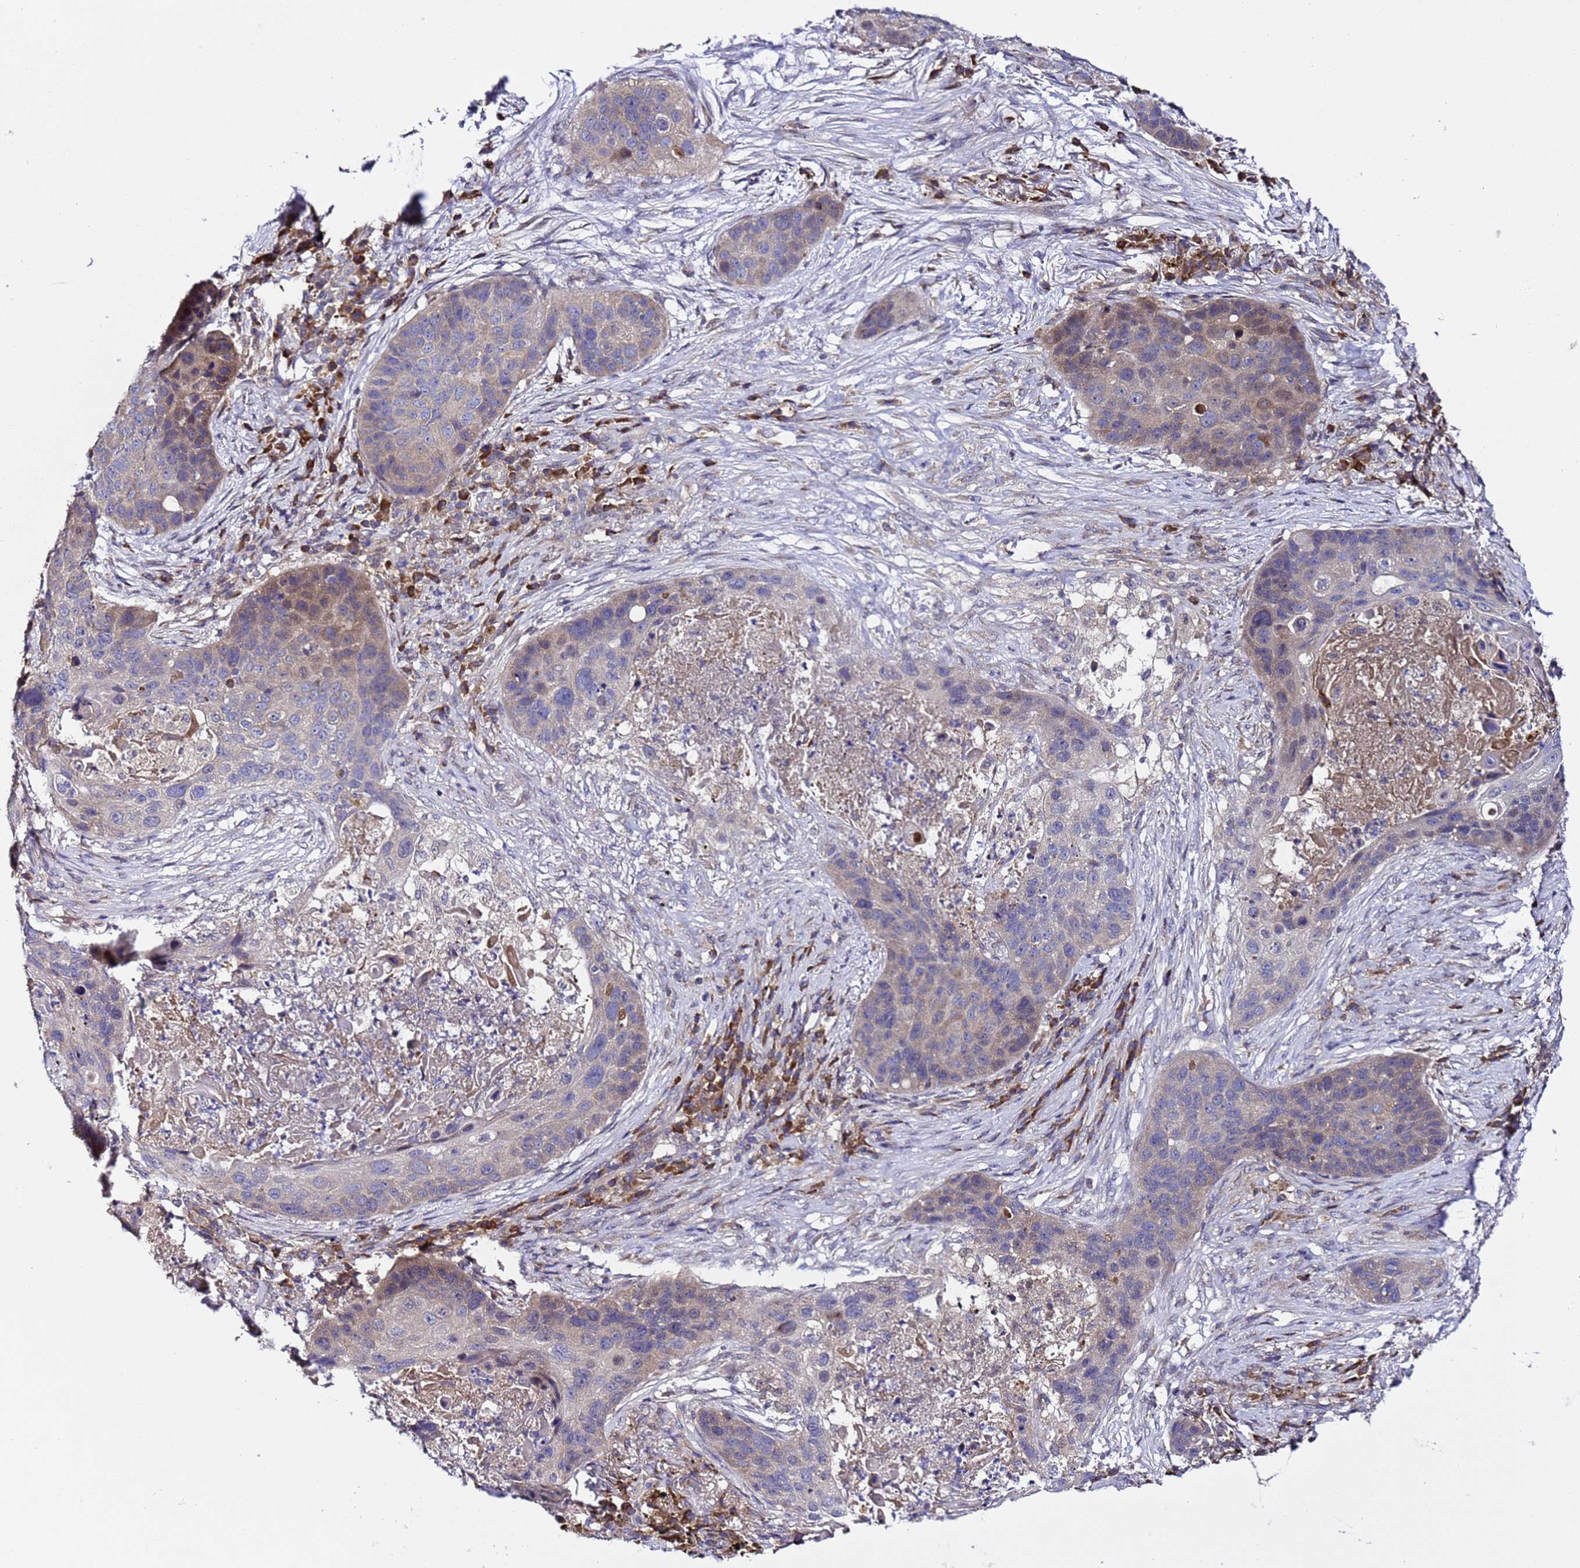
{"staining": {"intensity": "weak", "quantity": "<25%", "location": "cytoplasmic/membranous"}, "tissue": "lung cancer", "cell_type": "Tumor cells", "image_type": "cancer", "snomed": [{"axis": "morphology", "description": "Squamous cell carcinoma, NOS"}, {"axis": "topography", "description": "Lung"}], "caption": "Human squamous cell carcinoma (lung) stained for a protein using immunohistochemistry (IHC) reveals no expression in tumor cells.", "gene": "ALG3", "patient": {"sex": "female", "age": 63}}